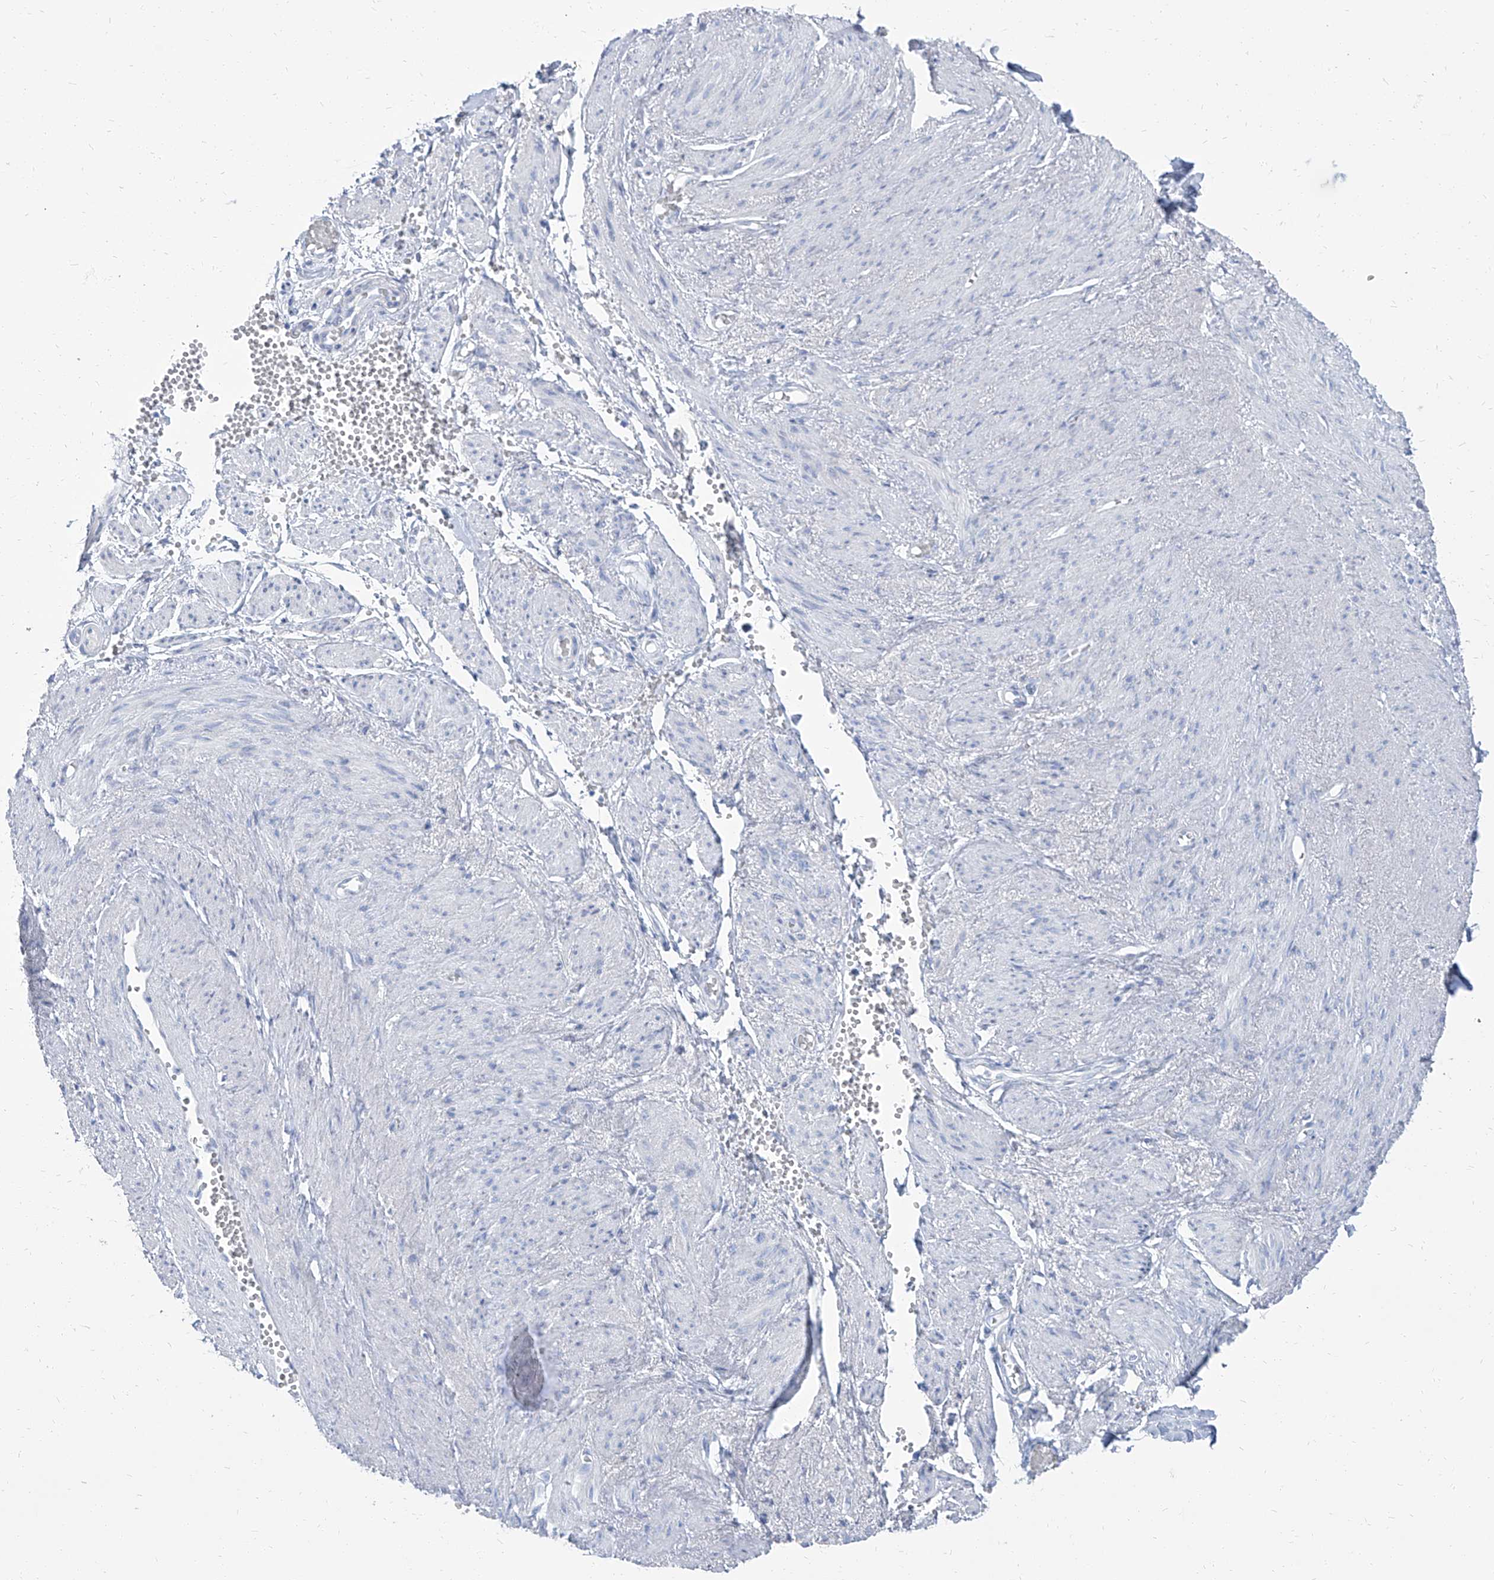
{"staining": {"intensity": "negative", "quantity": "none", "location": "none"}, "tissue": "adipose tissue", "cell_type": "Adipocytes", "image_type": "normal", "snomed": [{"axis": "morphology", "description": "Normal tissue, NOS"}, {"axis": "topography", "description": "Smooth muscle"}, {"axis": "topography", "description": "Peripheral nerve tissue"}], "caption": "Adipocytes are negative for protein expression in benign human adipose tissue. Nuclei are stained in blue.", "gene": "TXLNB", "patient": {"sex": "female", "age": 39}}